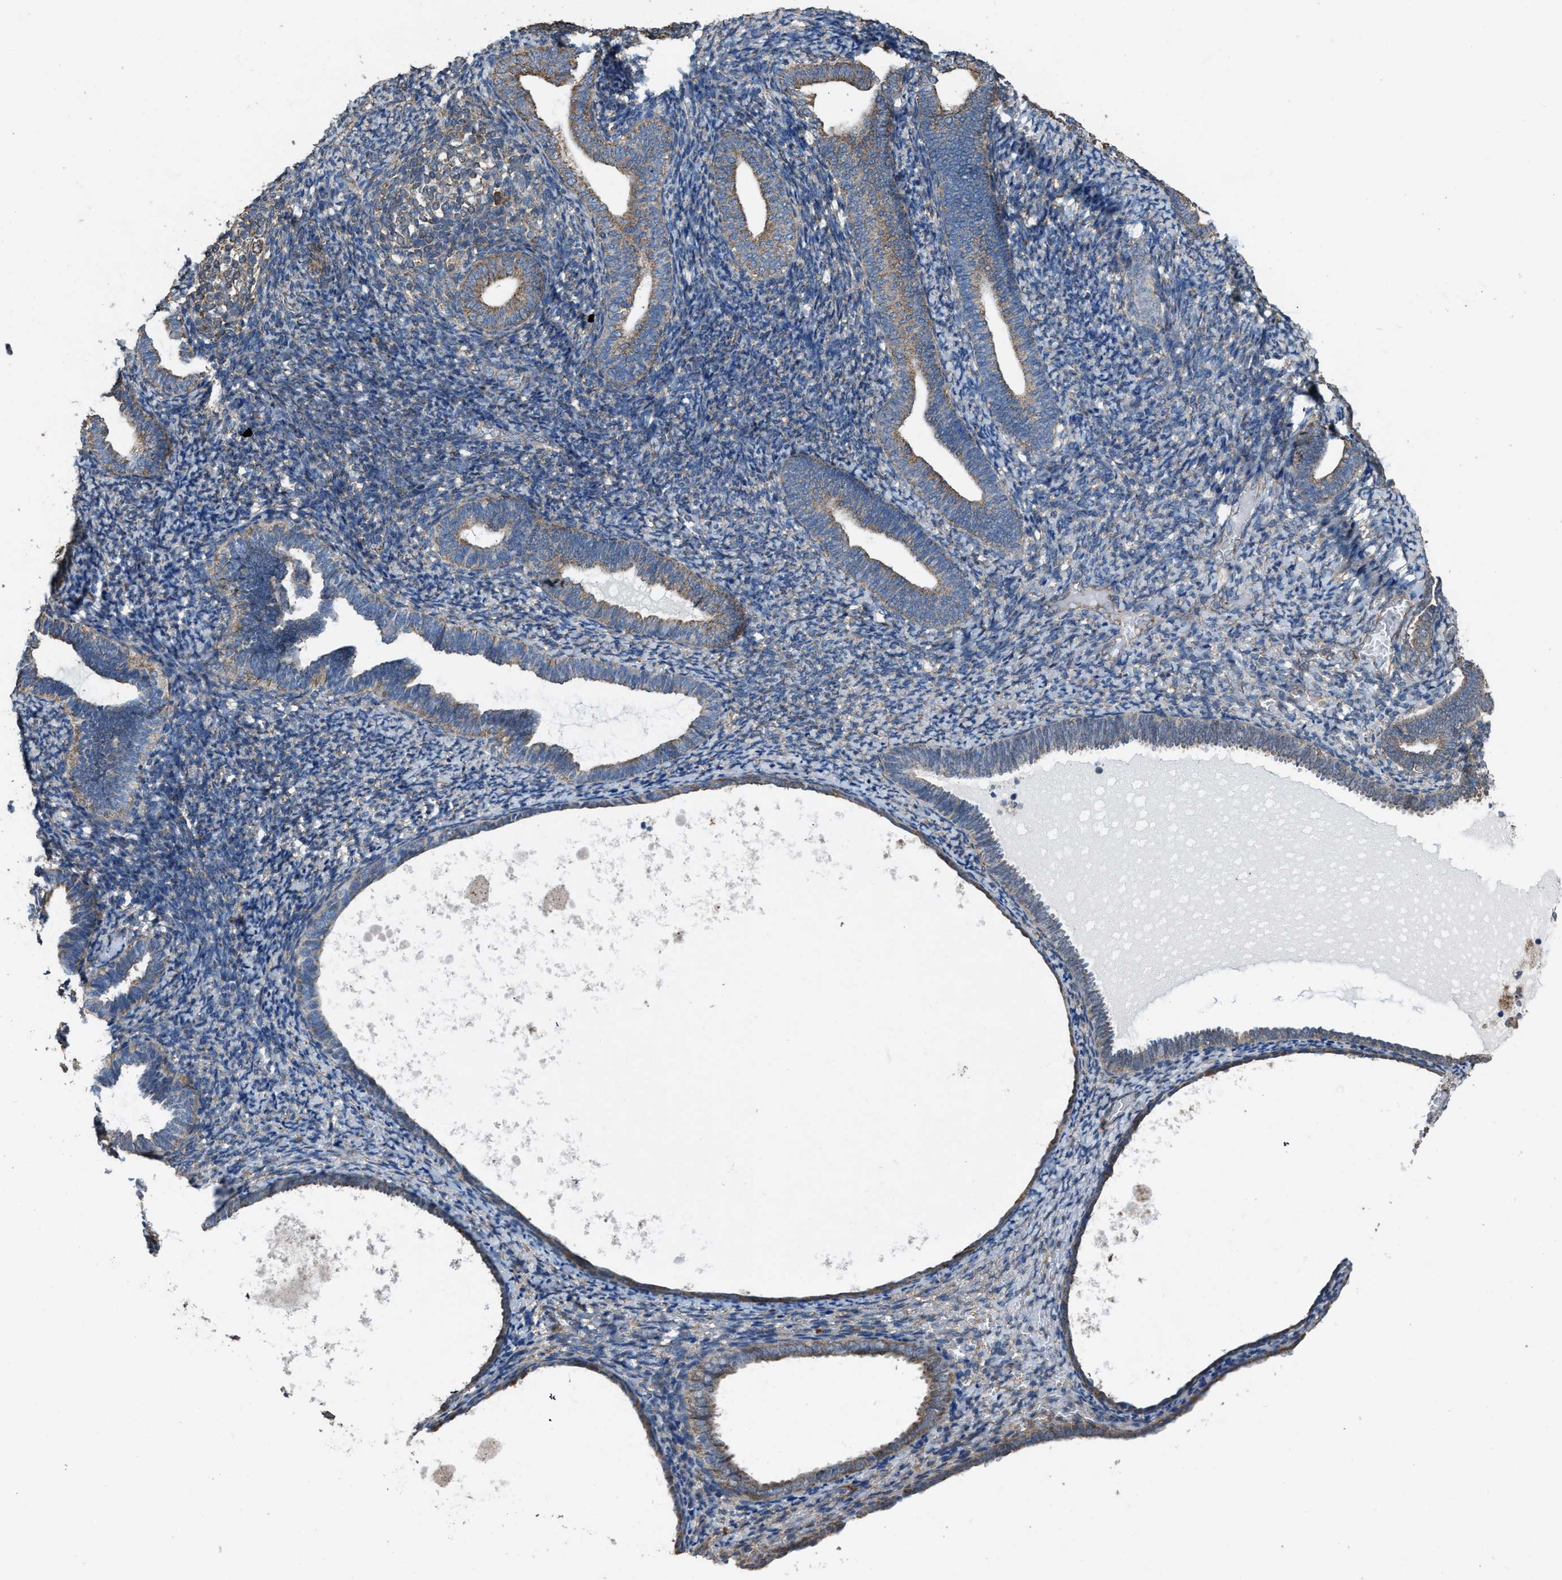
{"staining": {"intensity": "moderate", "quantity": "<25%", "location": "cytoplasmic/membranous"}, "tissue": "endometrium", "cell_type": "Cells in endometrial stroma", "image_type": "normal", "snomed": [{"axis": "morphology", "description": "Normal tissue, NOS"}, {"axis": "topography", "description": "Endometrium"}], "caption": "Protein analysis of benign endometrium displays moderate cytoplasmic/membranous expression in about <25% of cells in endometrial stroma.", "gene": "ARL6", "patient": {"sex": "female", "age": 66}}